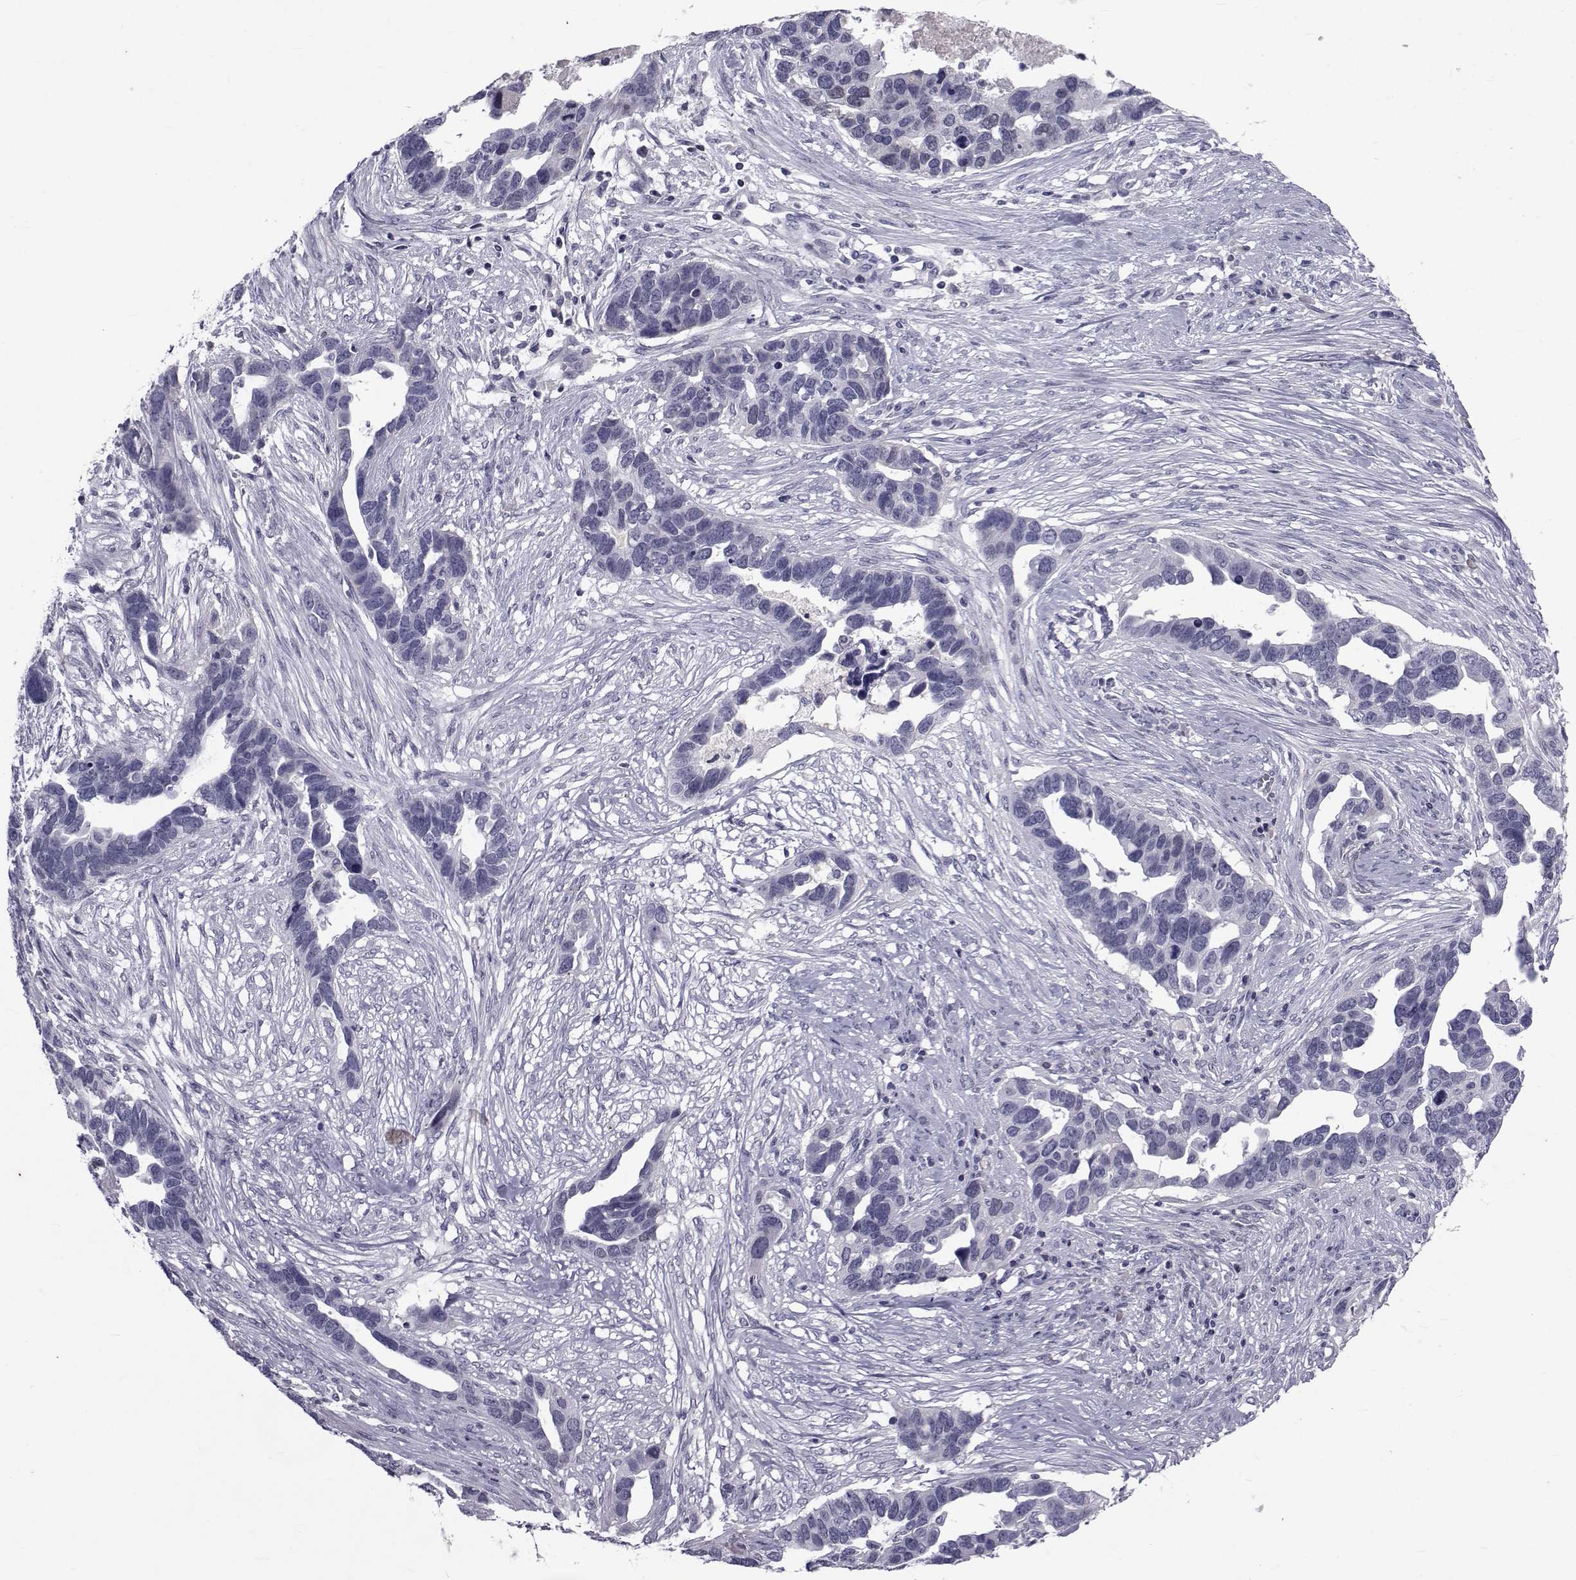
{"staining": {"intensity": "negative", "quantity": "none", "location": "none"}, "tissue": "ovarian cancer", "cell_type": "Tumor cells", "image_type": "cancer", "snomed": [{"axis": "morphology", "description": "Cystadenocarcinoma, serous, NOS"}, {"axis": "topography", "description": "Ovary"}], "caption": "Tumor cells are negative for brown protein staining in ovarian serous cystadenocarcinoma. Brightfield microscopy of immunohistochemistry (IHC) stained with DAB (3,3'-diaminobenzidine) (brown) and hematoxylin (blue), captured at high magnification.", "gene": "PAX2", "patient": {"sex": "female", "age": 54}}